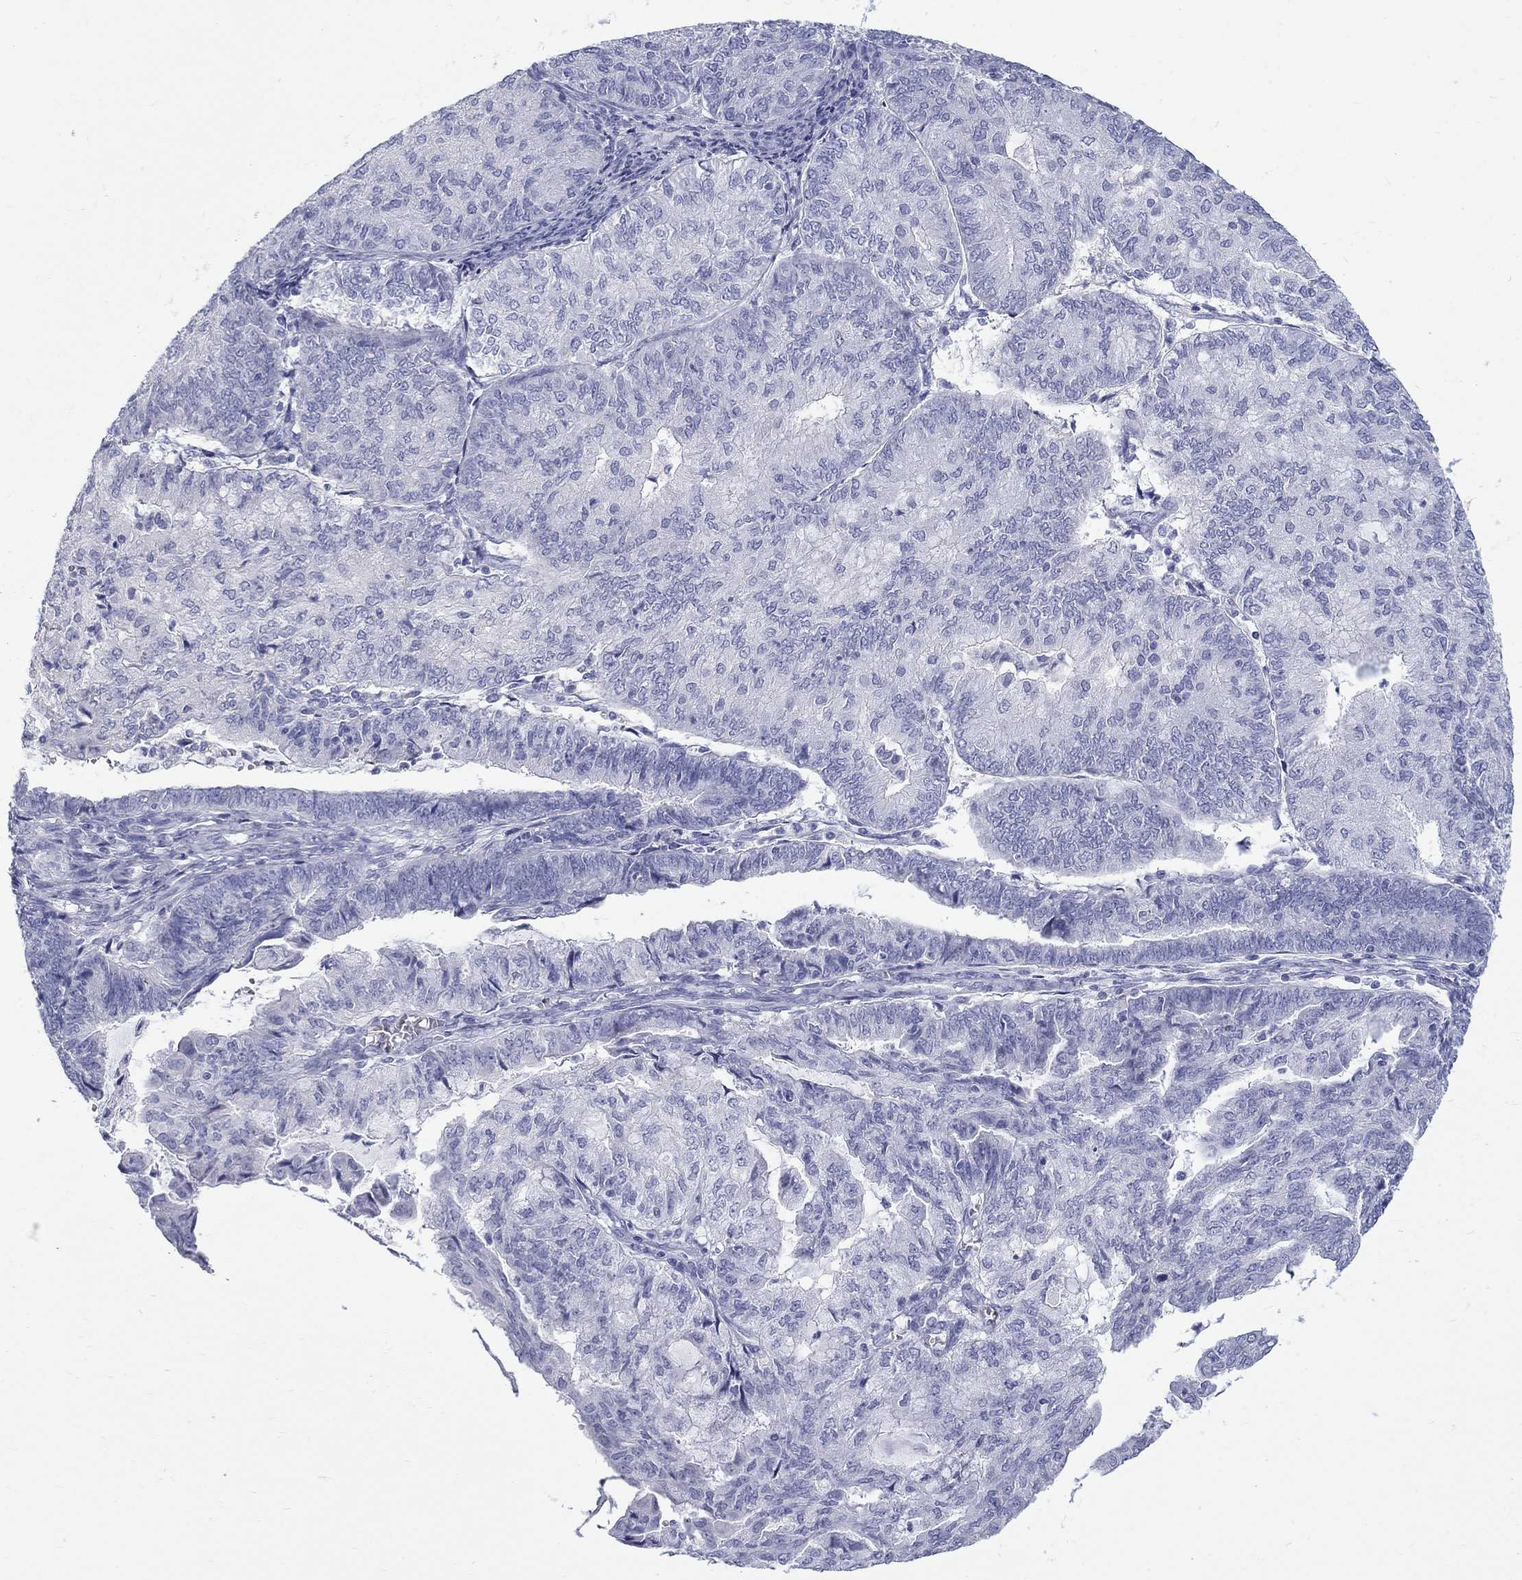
{"staining": {"intensity": "negative", "quantity": "none", "location": "none"}, "tissue": "endometrial cancer", "cell_type": "Tumor cells", "image_type": "cancer", "snomed": [{"axis": "morphology", "description": "Adenocarcinoma, NOS"}, {"axis": "topography", "description": "Endometrium"}], "caption": "A high-resolution micrograph shows immunohistochemistry staining of adenocarcinoma (endometrial), which demonstrates no significant expression in tumor cells. Nuclei are stained in blue.", "gene": "MAGEB6", "patient": {"sex": "female", "age": 82}}